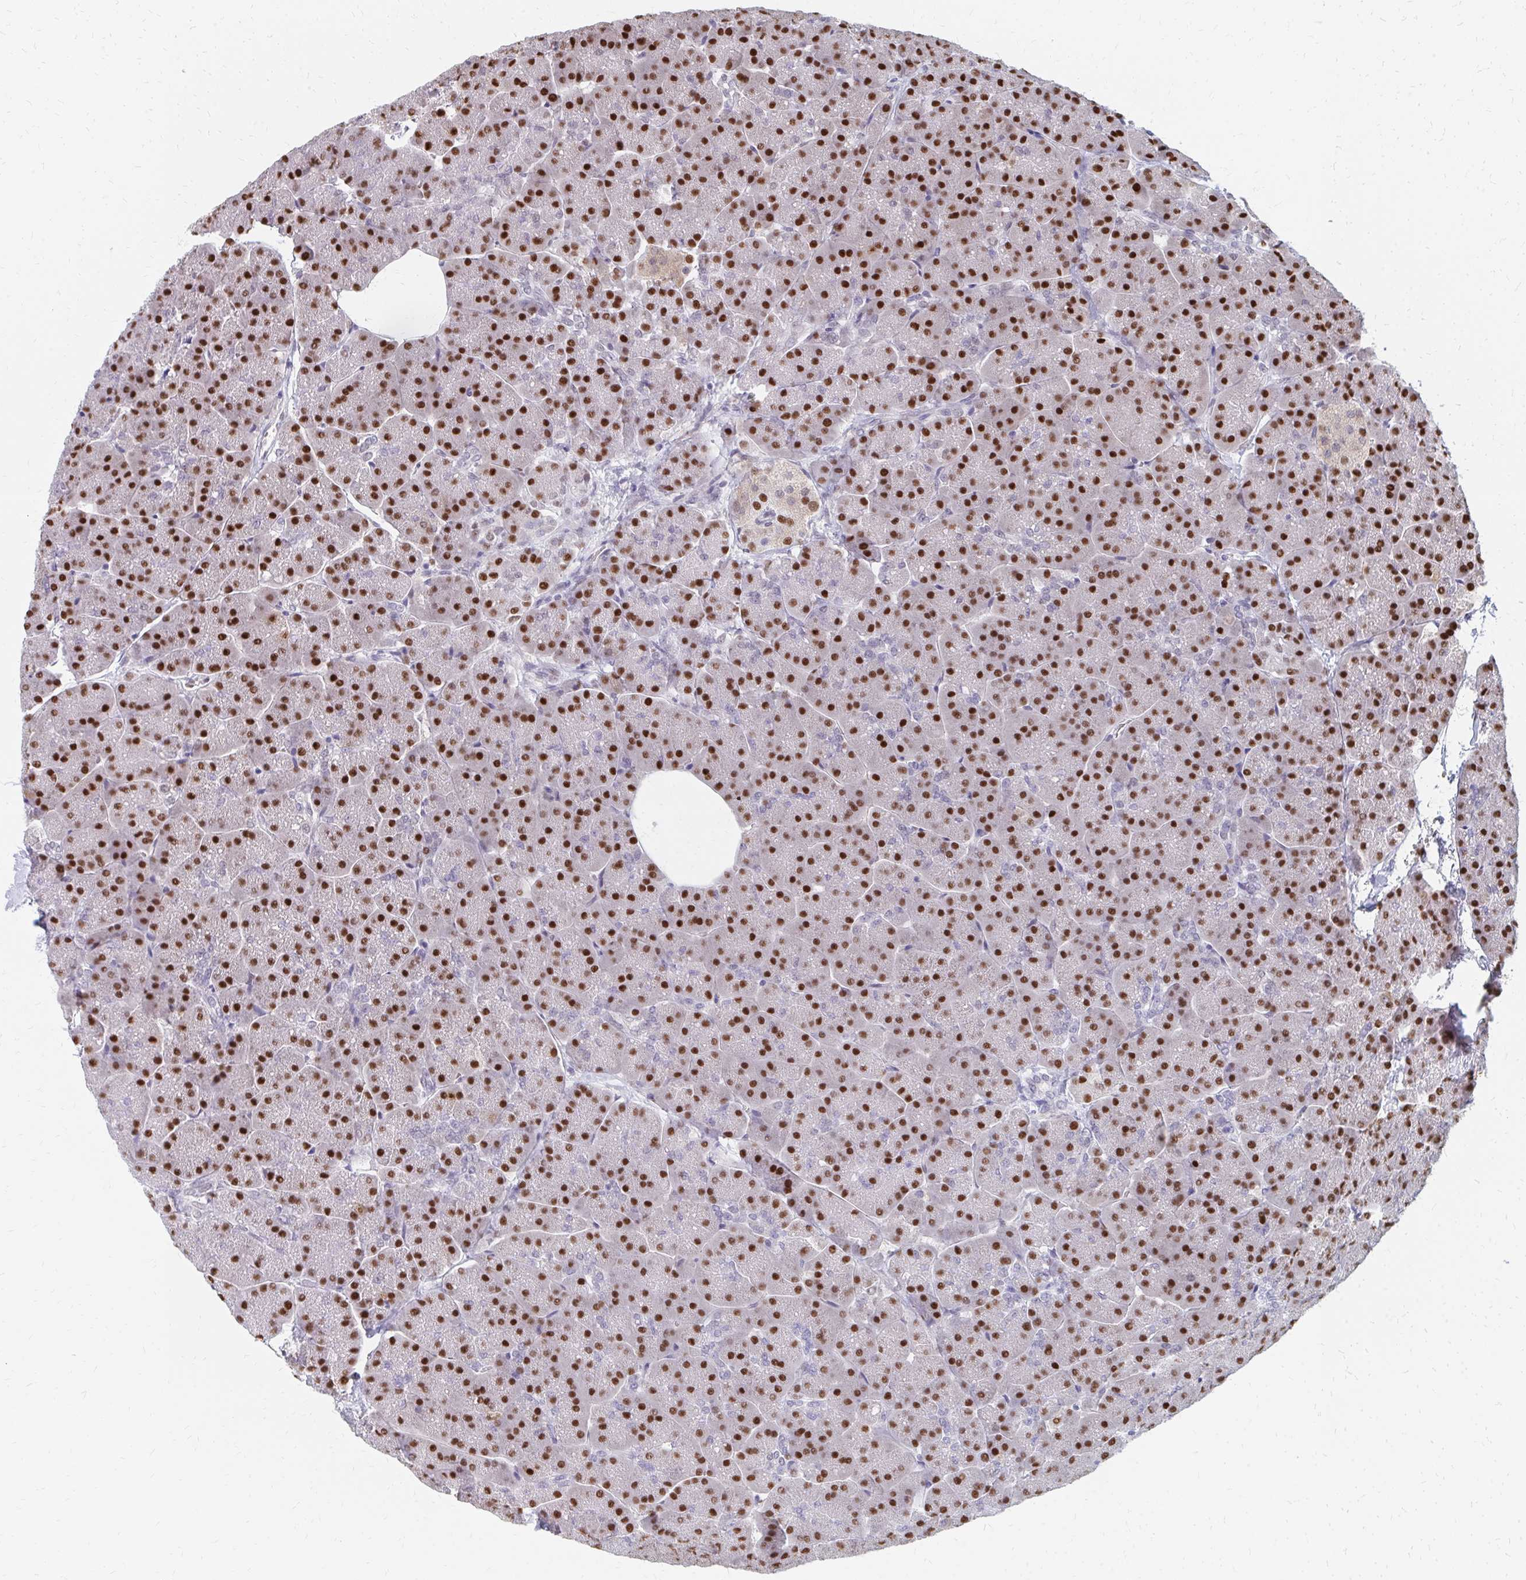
{"staining": {"intensity": "strong", "quantity": ">75%", "location": "nuclear"}, "tissue": "pancreas", "cell_type": "Exocrine glandular cells", "image_type": "normal", "snomed": [{"axis": "morphology", "description": "Normal tissue, NOS"}, {"axis": "topography", "description": "Pancreas"}, {"axis": "topography", "description": "Peripheral nerve tissue"}], "caption": "Protein expression analysis of normal human pancreas reveals strong nuclear expression in about >75% of exocrine glandular cells. Nuclei are stained in blue.", "gene": "PLK3", "patient": {"sex": "male", "age": 54}}